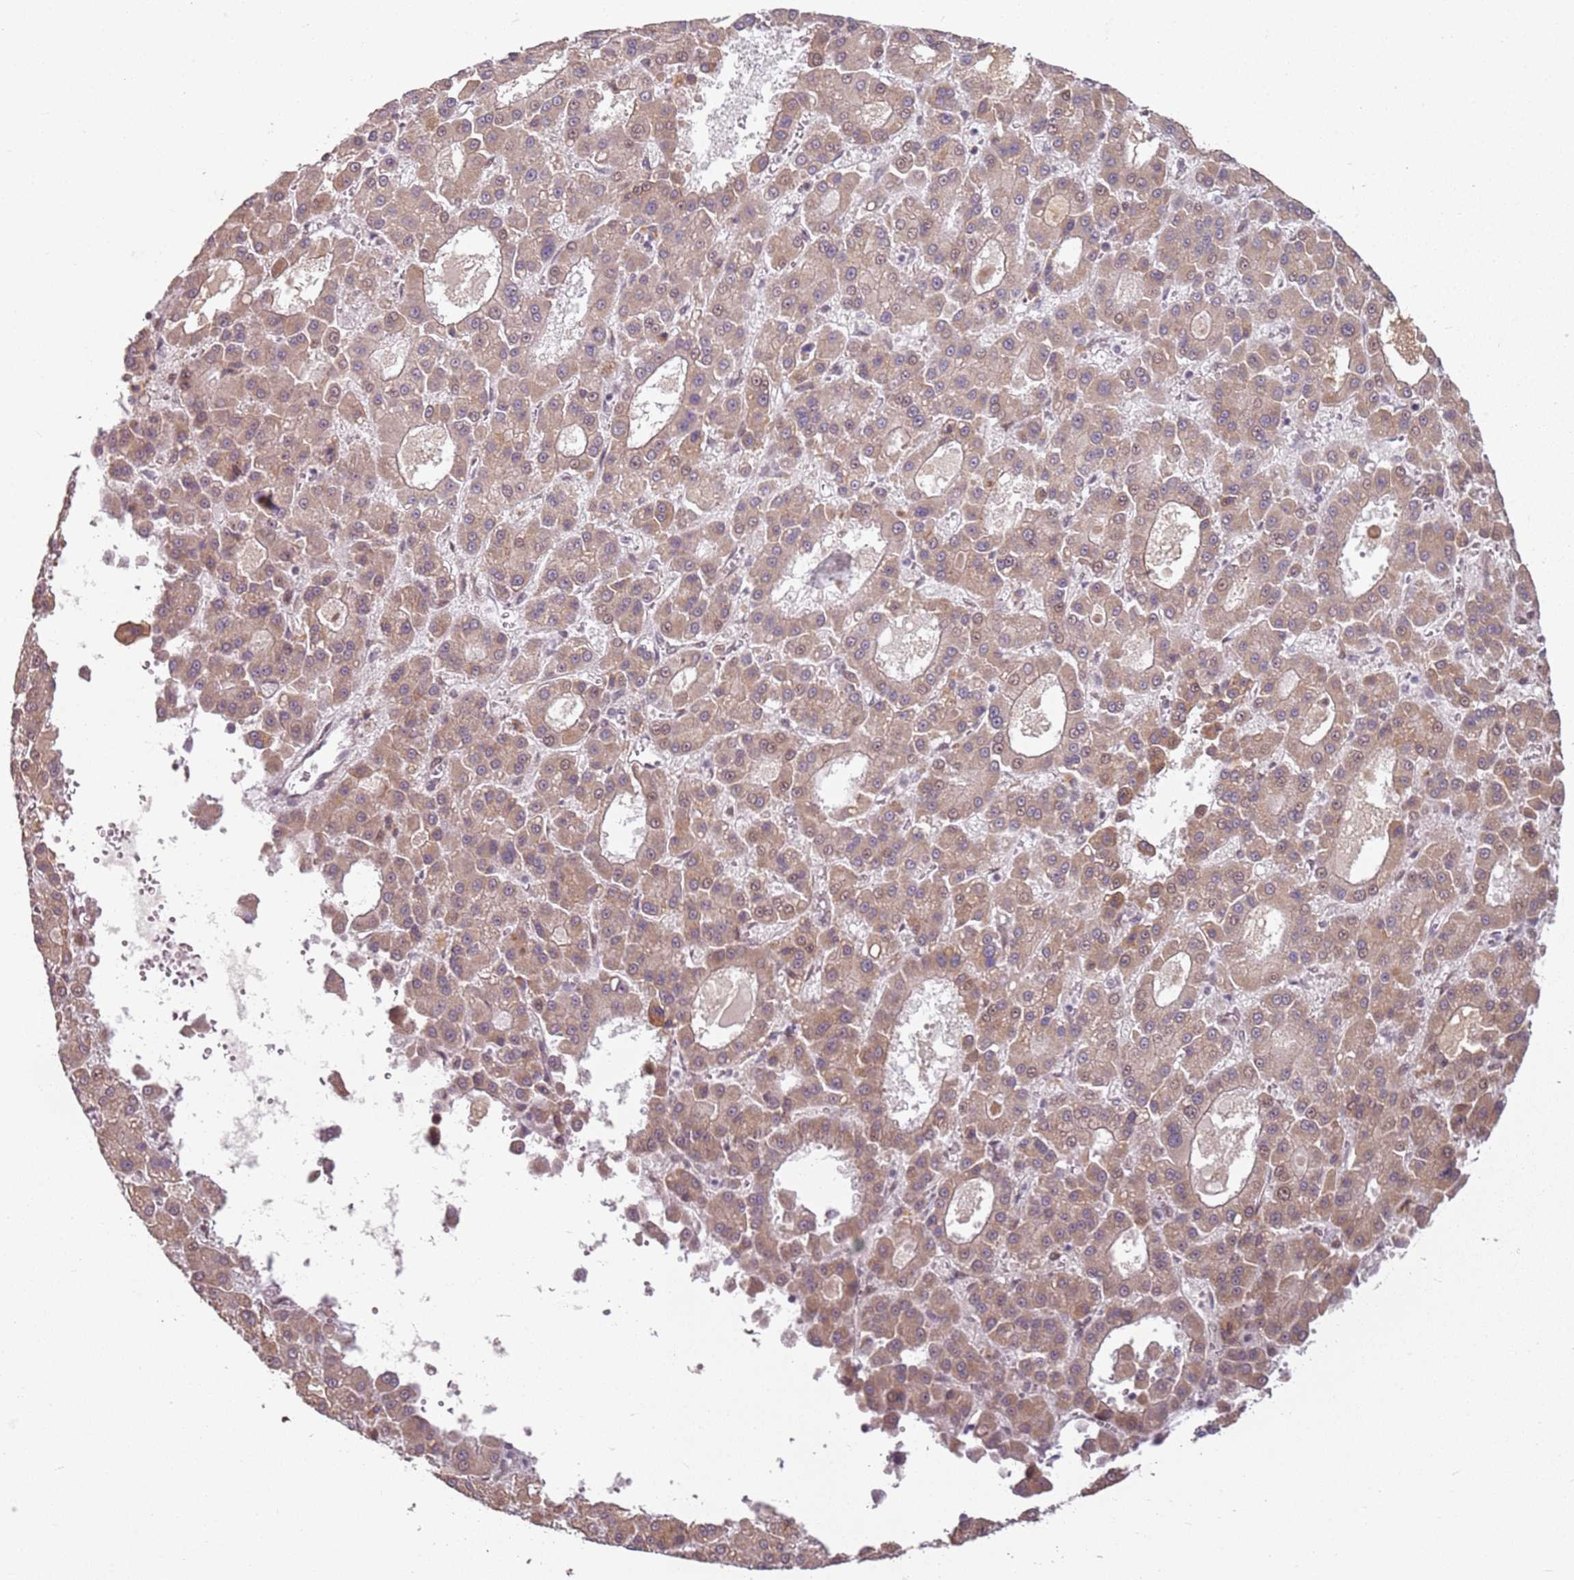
{"staining": {"intensity": "moderate", "quantity": "25%-75%", "location": "cytoplasmic/membranous"}, "tissue": "liver cancer", "cell_type": "Tumor cells", "image_type": "cancer", "snomed": [{"axis": "morphology", "description": "Carcinoma, Hepatocellular, NOS"}, {"axis": "topography", "description": "Liver"}], "caption": "Liver cancer (hepatocellular carcinoma) stained with a brown dye displays moderate cytoplasmic/membranous positive positivity in approximately 25%-75% of tumor cells.", "gene": "CHURC1", "patient": {"sex": "male", "age": 70}}